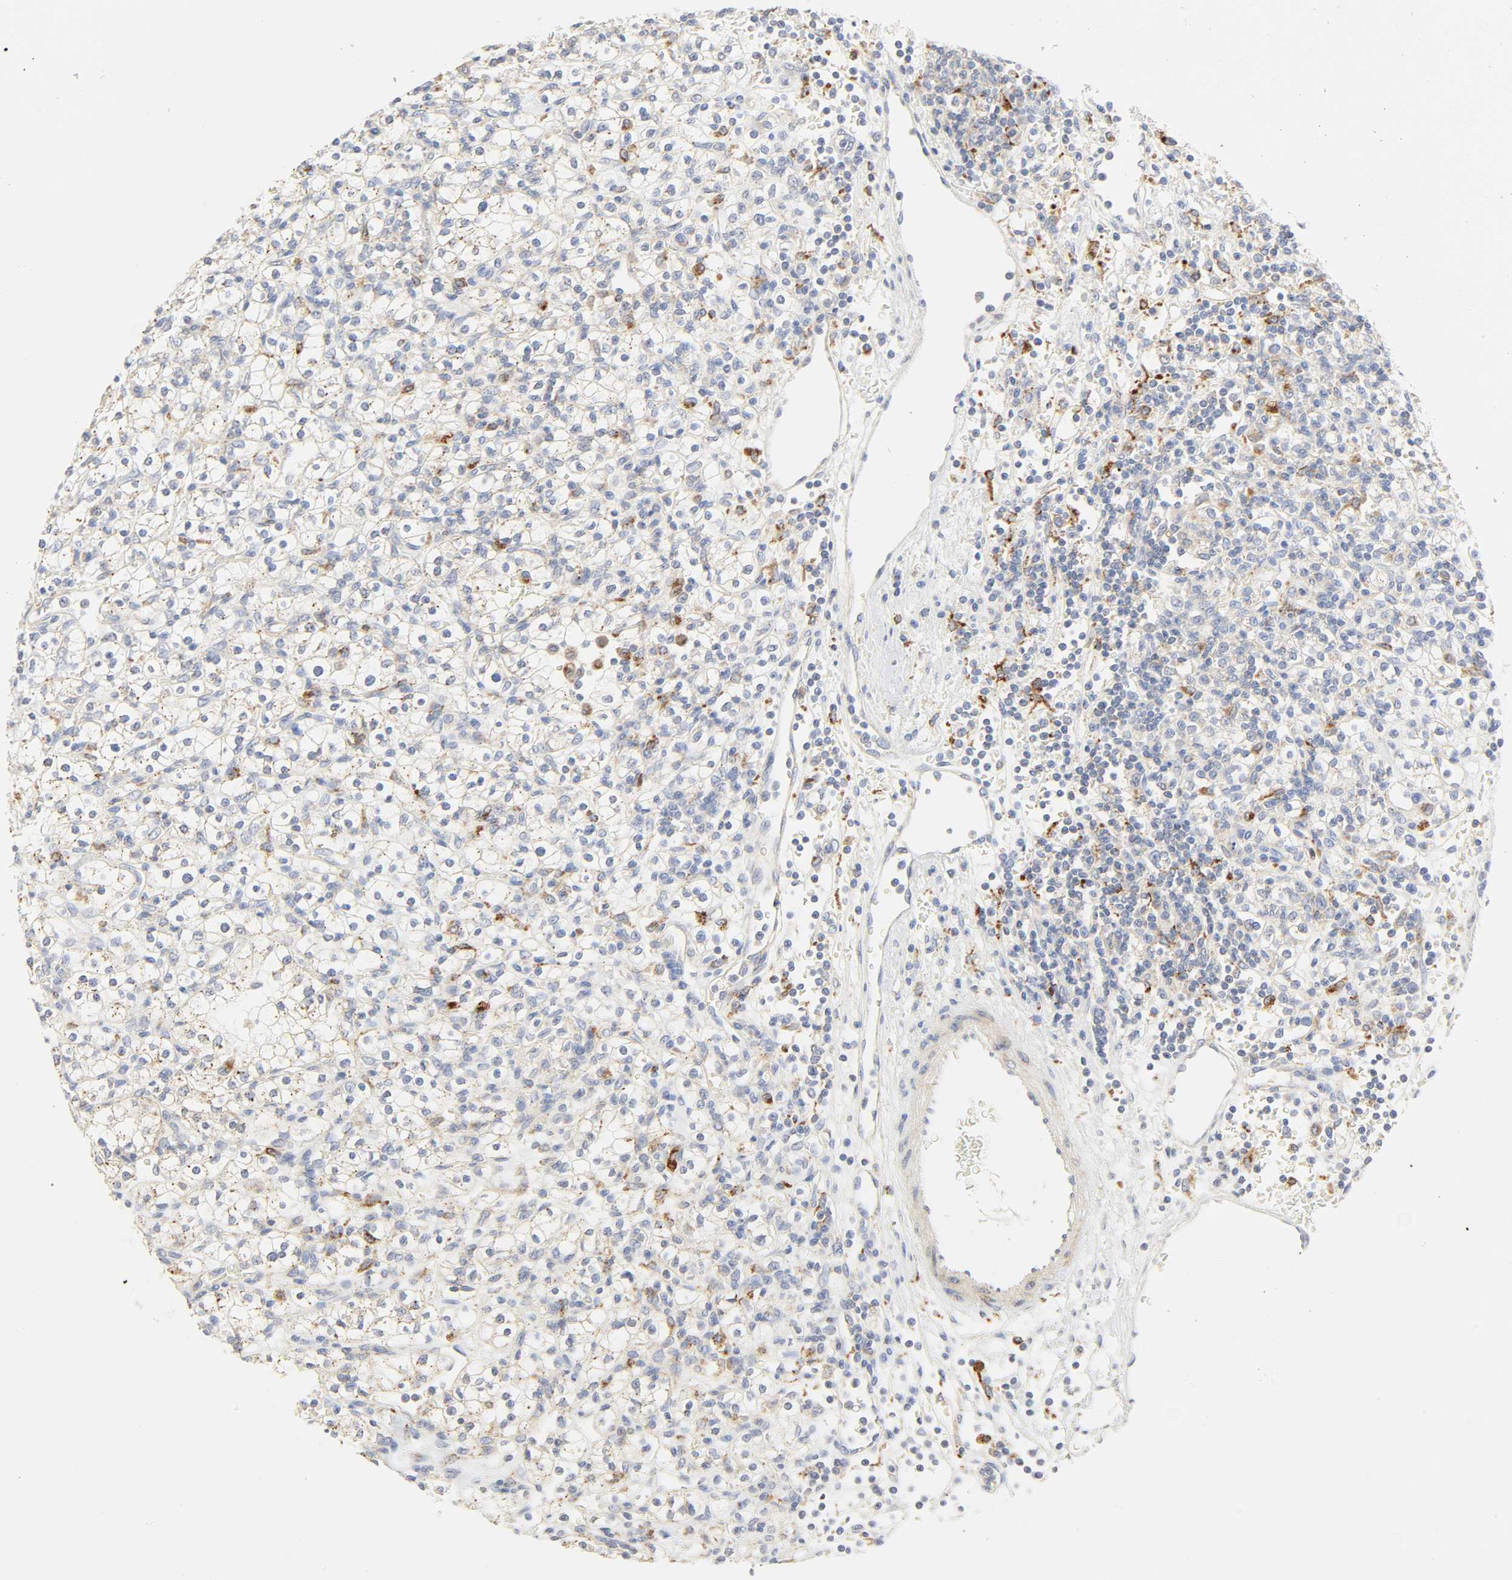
{"staining": {"intensity": "moderate", "quantity": "25%-75%", "location": "cytoplasmic/membranous"}, "tissue": "renal cancer", "cell_type": "Tumor cells", "image_type": "cancer", "snomed": [{"axis": "morphology", "description": "Normal tissue, NOS"}, {"axis": "morphology", "description": "Adenocarcinoma, NOS"}, {"axis": "topography", "description": "Kidney"}], "caption": "A photomicrograph showing moderate cytoplasmic/membranous staining in about 25%-75% of tumor cells in renal cancer (adenocarcinoma), as visualized by brown immunohistochemical staining.", "gene": "CAMK2A", "patient": {"sex": "female", "age": 55}}